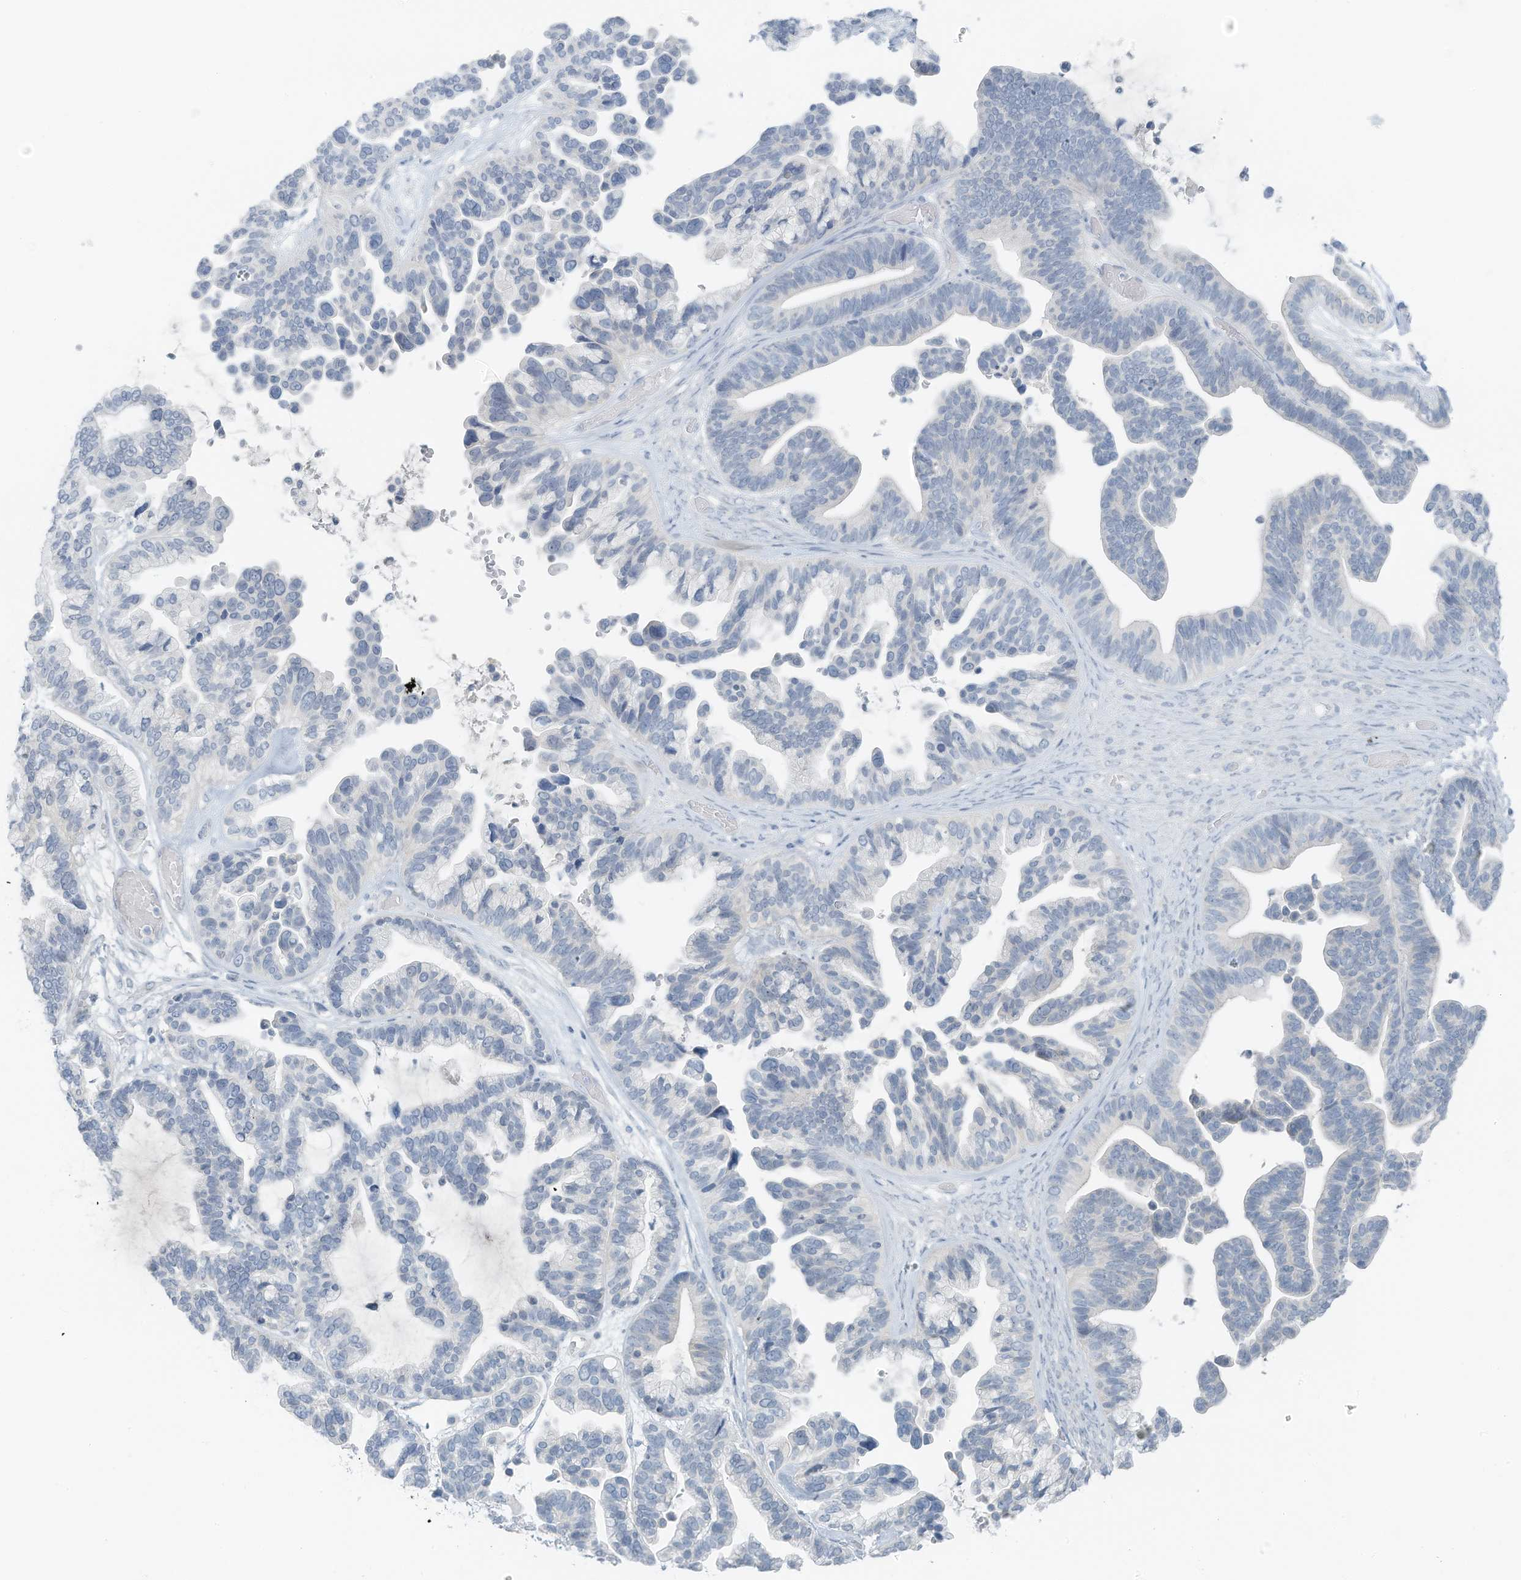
{"staining": {"intensity": "negative", "quantity": "none", "location": "none"}, "tissue": "ovarian cancer", "cell_type": "Tumor cells", "image_type": "cancer", "snomed": [{"axis": "morphology", "description": "Cystadenocarcinoma, serous, NOS"}, {"axis": "topography", "description": "Ovary"}], "caption": "The image demonstrates no significant staining in tumor cells of serous cystadenocarcinoma (ovarian).", "gene": "SLC25A43", "patient": {"sex": "female", "age": 56}}